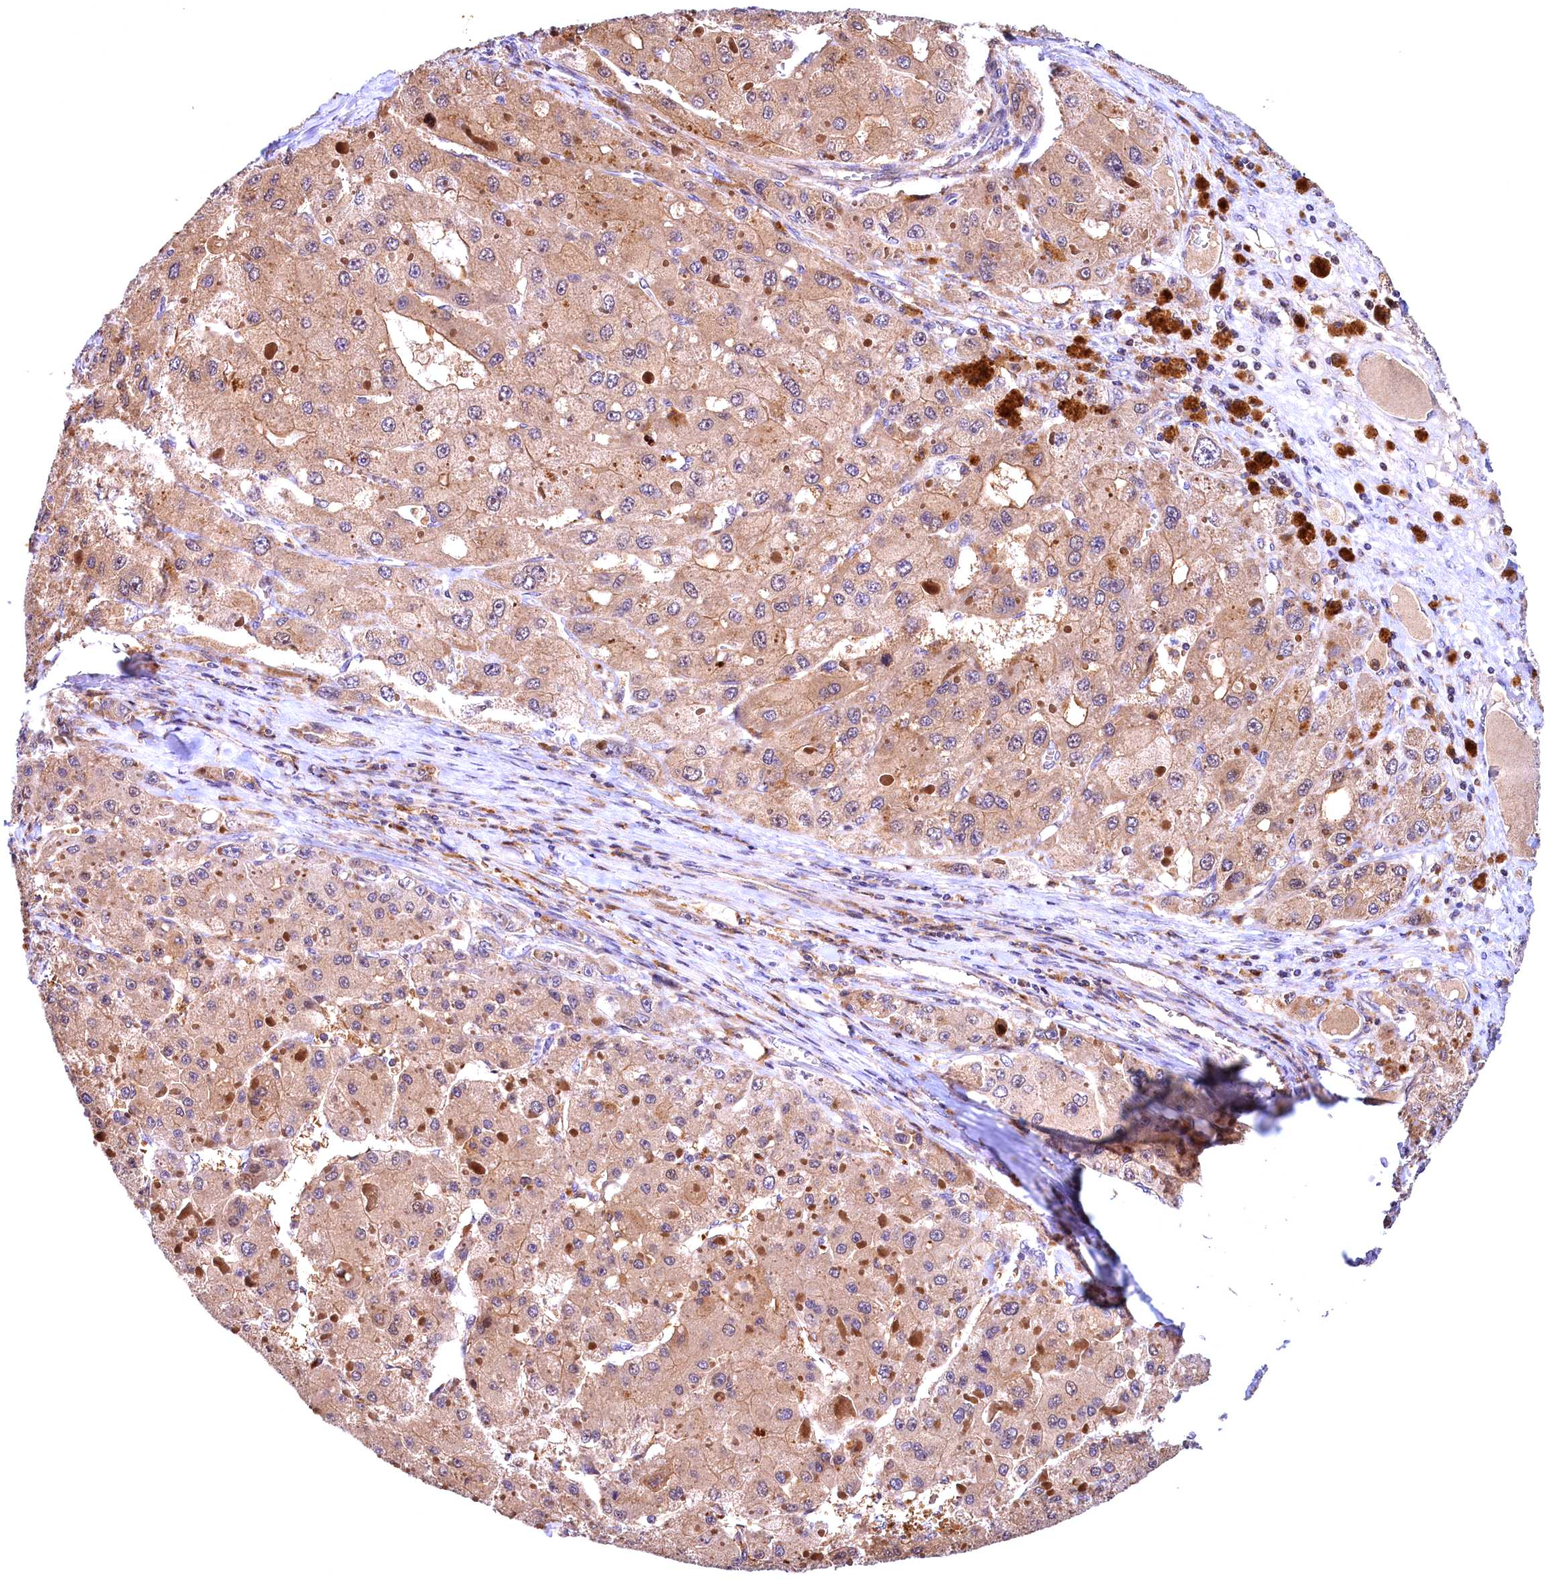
{"staining": {"intensity": "moderate", "quantity": ">75%", "location": "cytoplasmic/membranous"}, "tissue": "liver cancer", "cell_type": "Tumor cells", "image_type": "cancer", "snomed": [{"axis": "morphology", "description": "Carcinoma, Hepatocellular, NOS"}, {"axis": "topography", "description": "Liver"}], "caption": "DAB immunohistochemical staining of human hepatocellular carcinoma (liver) exhibits moderate cytoplasmic/membranous protein expression in approximately >75% of tumor cells.", "gene": "NAIP", "patient": {"sex": "female", "age": 73}}